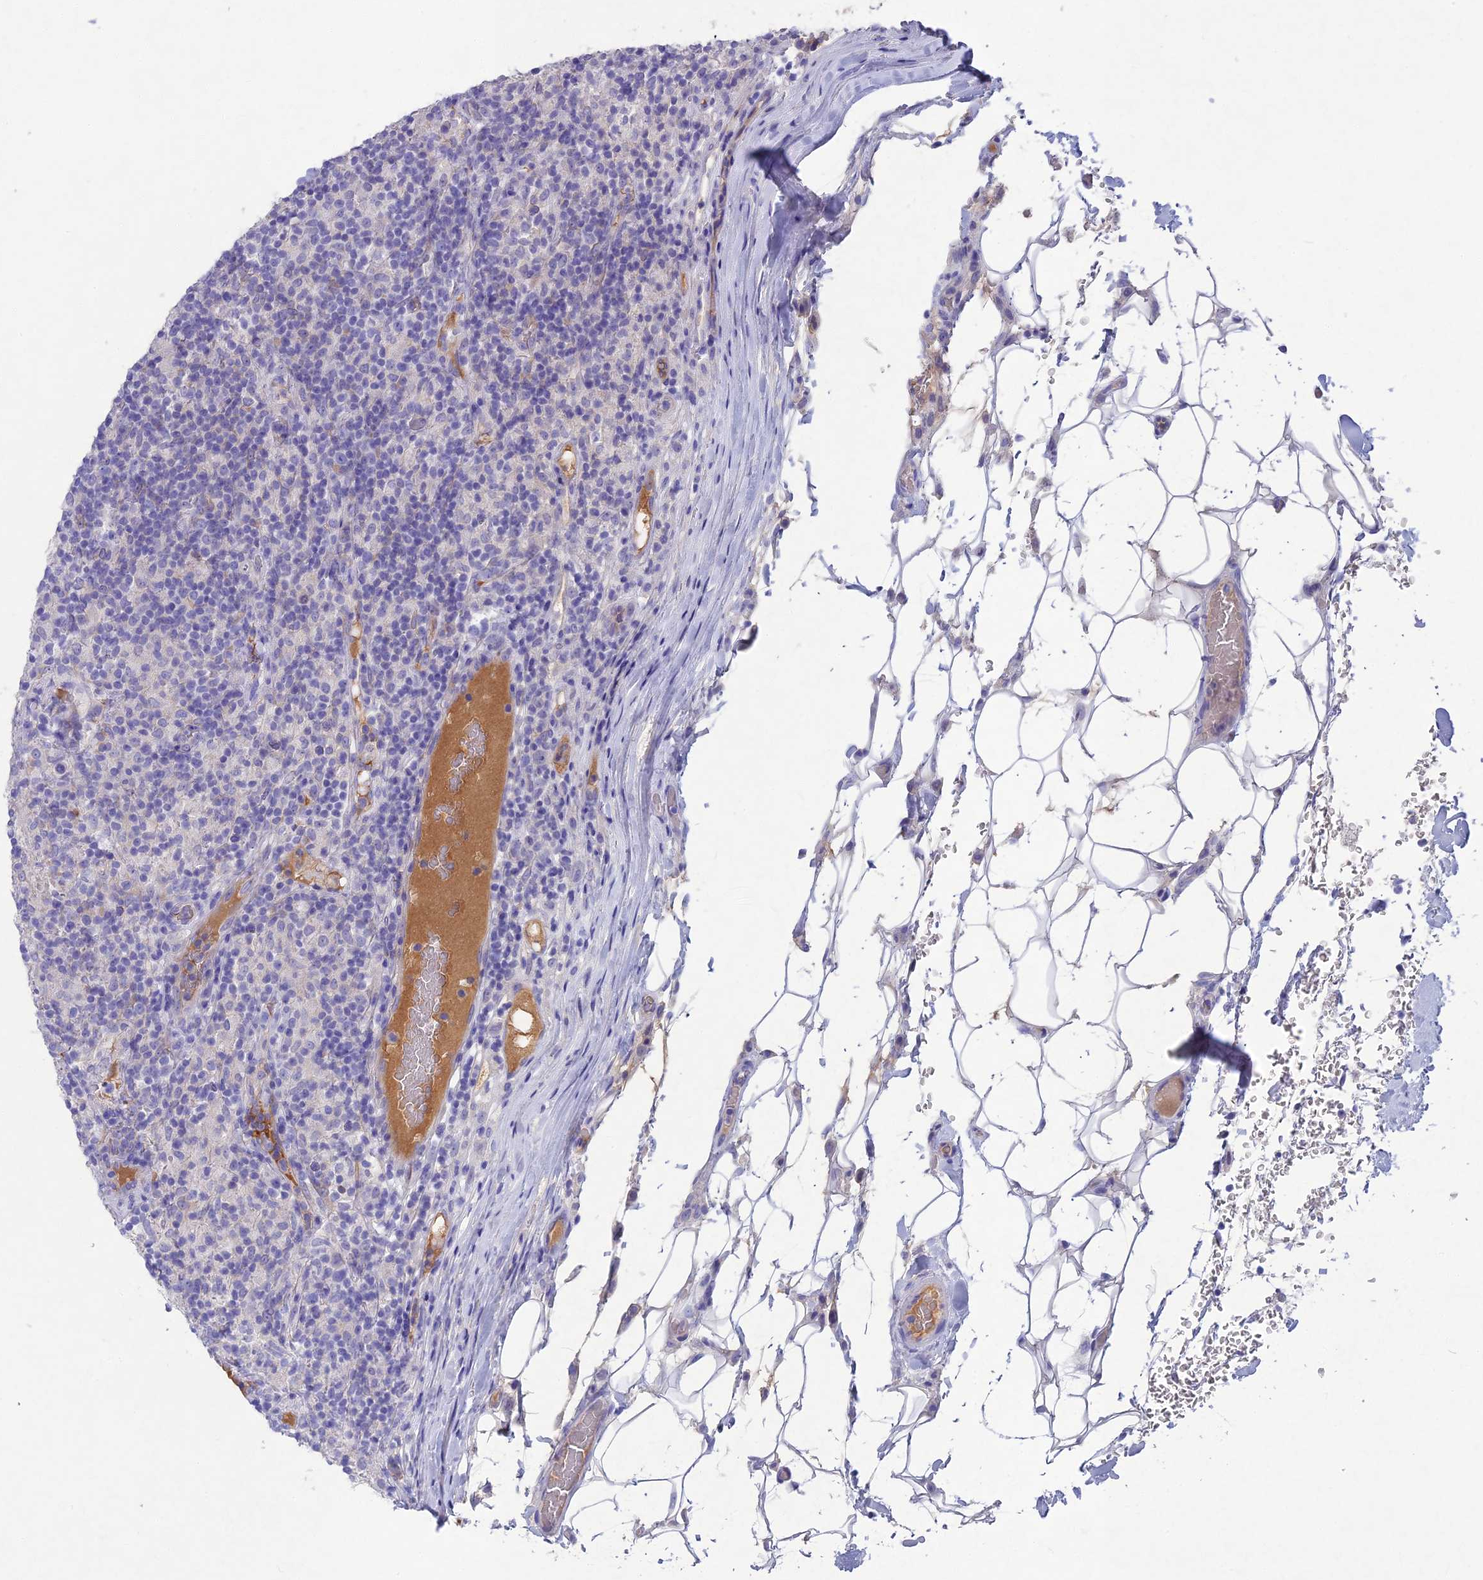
{"staining": {"intensity": "negative", "quantity": "none", "location": "none"}, "tissue": "lymphoma", "cell_type": "Tumor cells", "image_type": "cancer", "snomed": [{"axis": "morphology", "description": "Hodgkin's disease, NOS"}, {"axis": "topography", "description": "Lymph node"}], "caption": "Image shows no significant protein positivity in tumor cells of Hodgkin's disease. (Brightfield microscopy of DAB (3,3'-diaminobenzidine) IHC at high magnification).", "gene": "SNAP91", "patient": {"sex": "male", "age": 70}}